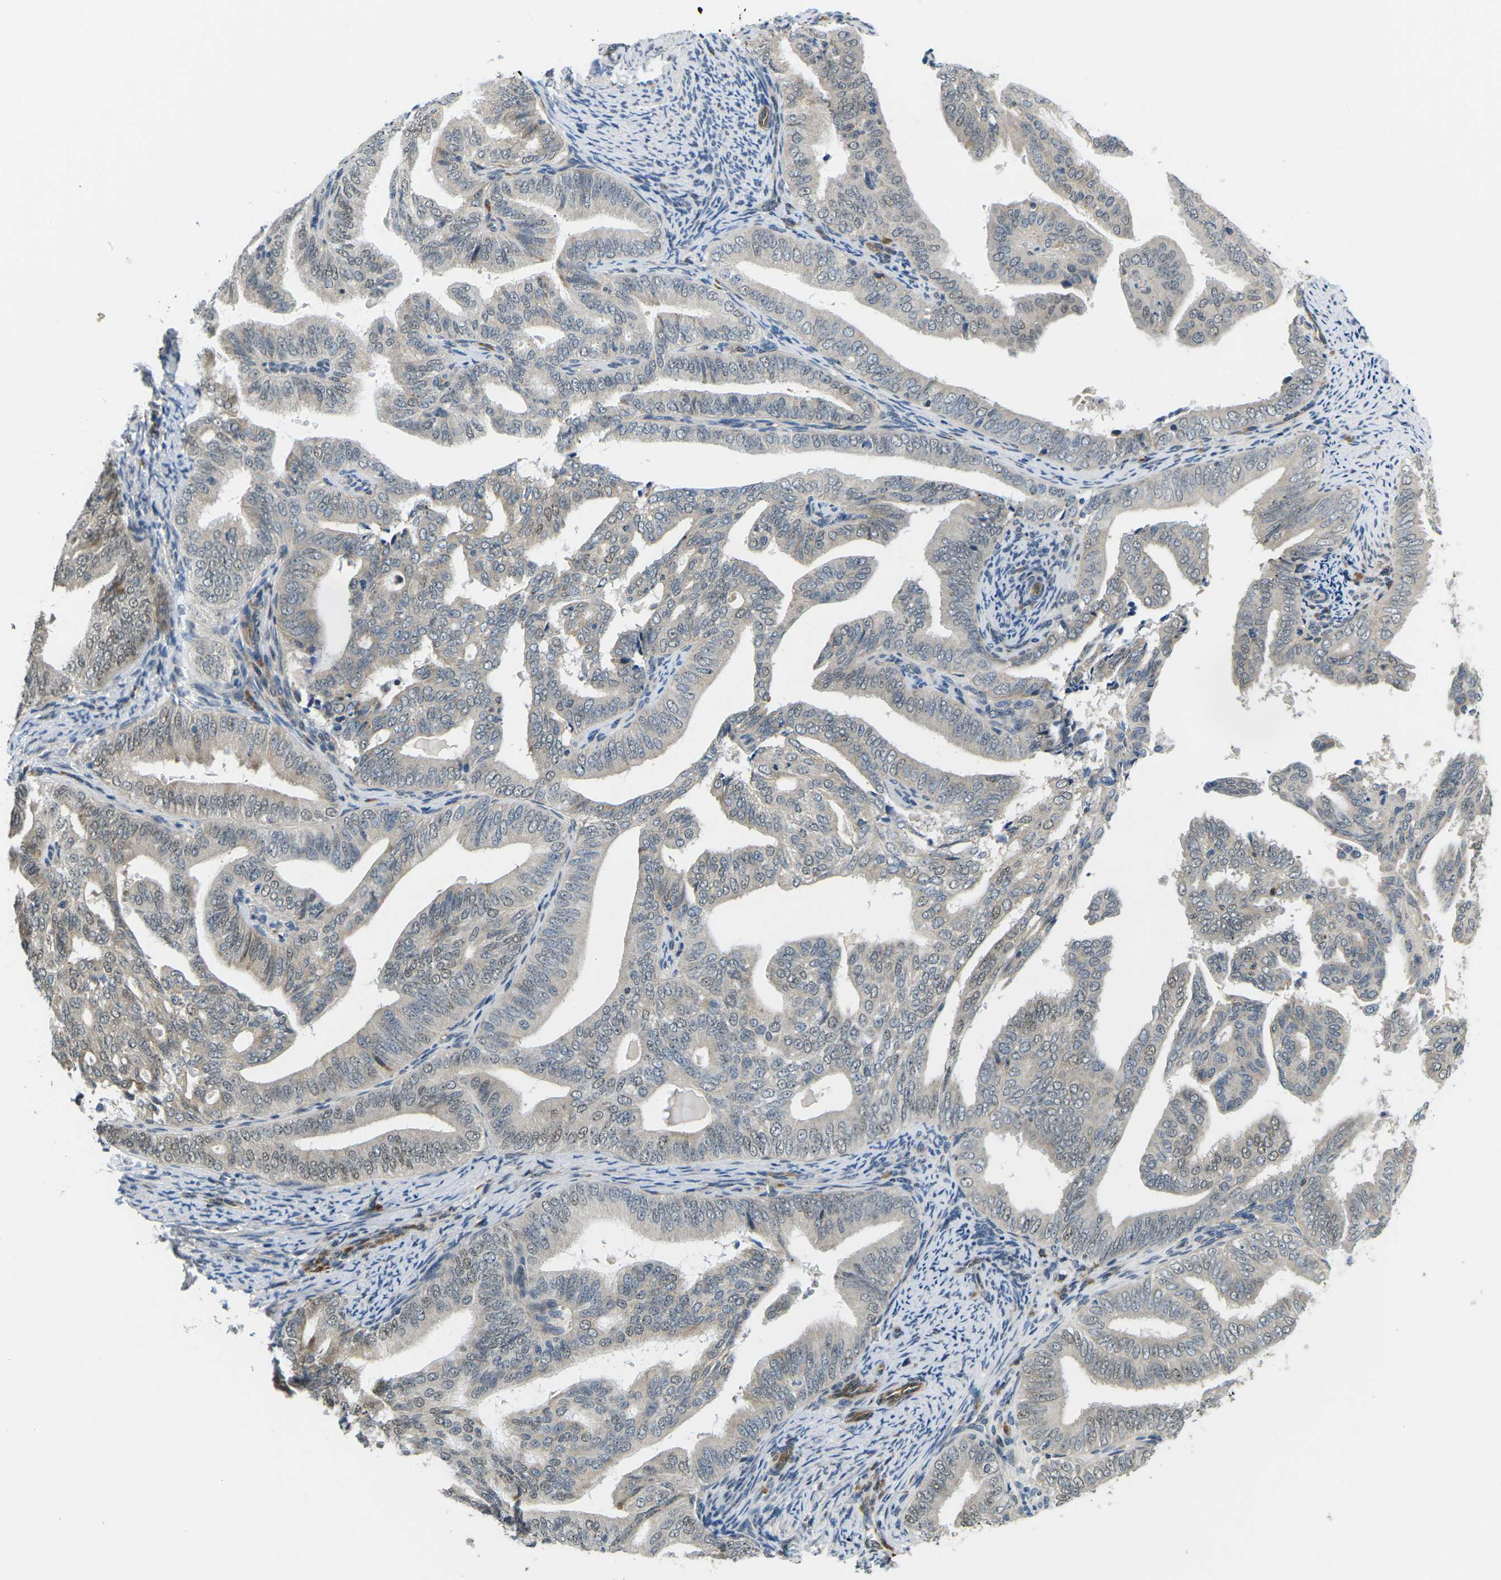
{"staining": {"intensity": "moderate", "quantity": "25%-75%", "location": "cytoplasmic/membranous,nuclear"}, "tissue": "endometrial cancer", "cell_type": "Tumor cells", "image_type": "cancer", "snomed": [{"axis": "morphology", "description": "Adenocarcinoma, NOS"}, {"axis": "topography", "description": "Endometrium"}], "caption": "Immunohistochemical staining of endometrial cancer (adenocarcinoma) exhibits medium levels of moderate cytoplasmic/membranous and nuclear positivity in about 25%-75% of tumor cells. The staining is performed using DAB (3,3'-diaminobenzidine) brown chromogen to label protein expression. The nuclei are counter-stained blue using hematoxylin.", "gene": "ERBB4", "patient": {"sex": "female", "age": 58}}